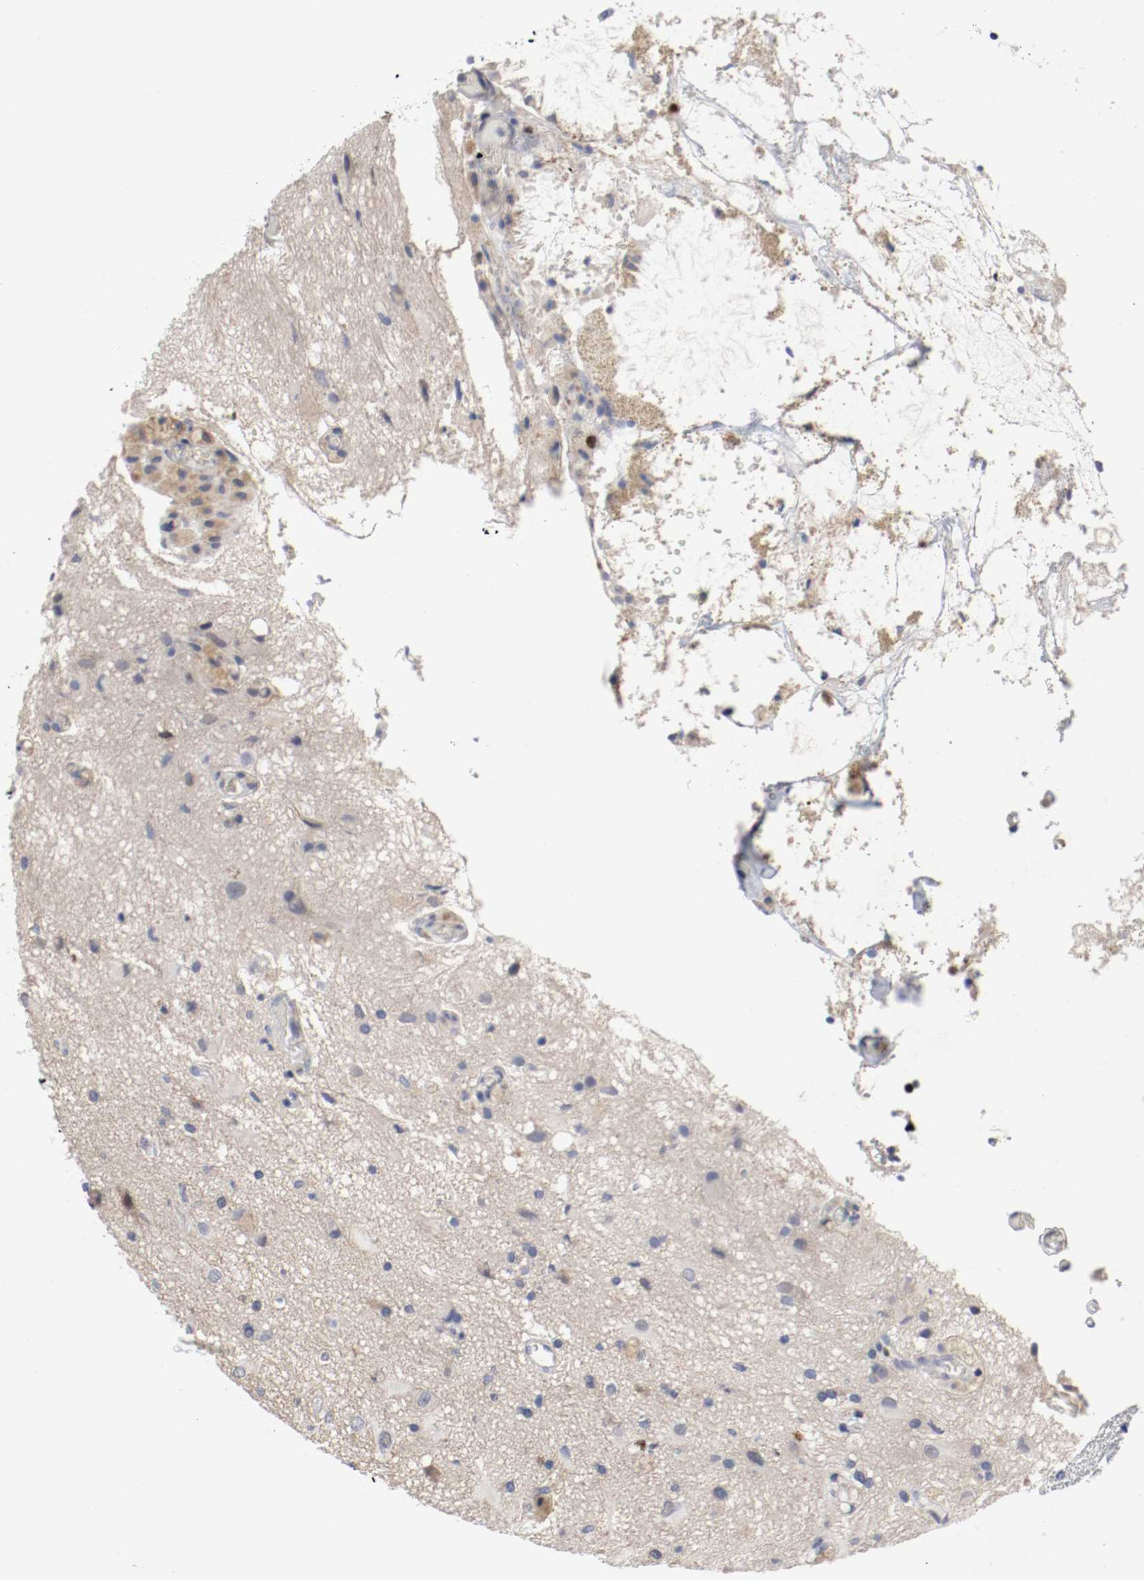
{"staining": {"intensity": "negative", "quantity": "none", "location": "none"}, "tissue": "glioma", "cell_type": "Tumor cells", "image_type": "cancer", "snomed": [{"axis": "morphology", "description": "Glioma, malignant, High grade"}, {"axis": "topography", "description": "Brain"}], "caption": "This micrograph is of malignant glioma (high-grade) stained with immunohistochemistry to label a protein in brown with the nuclei are counter-stained blue. There is no expression in tumor cells.", "gene": "MCM6", "patient": {"sex": "male", "age": 47}}